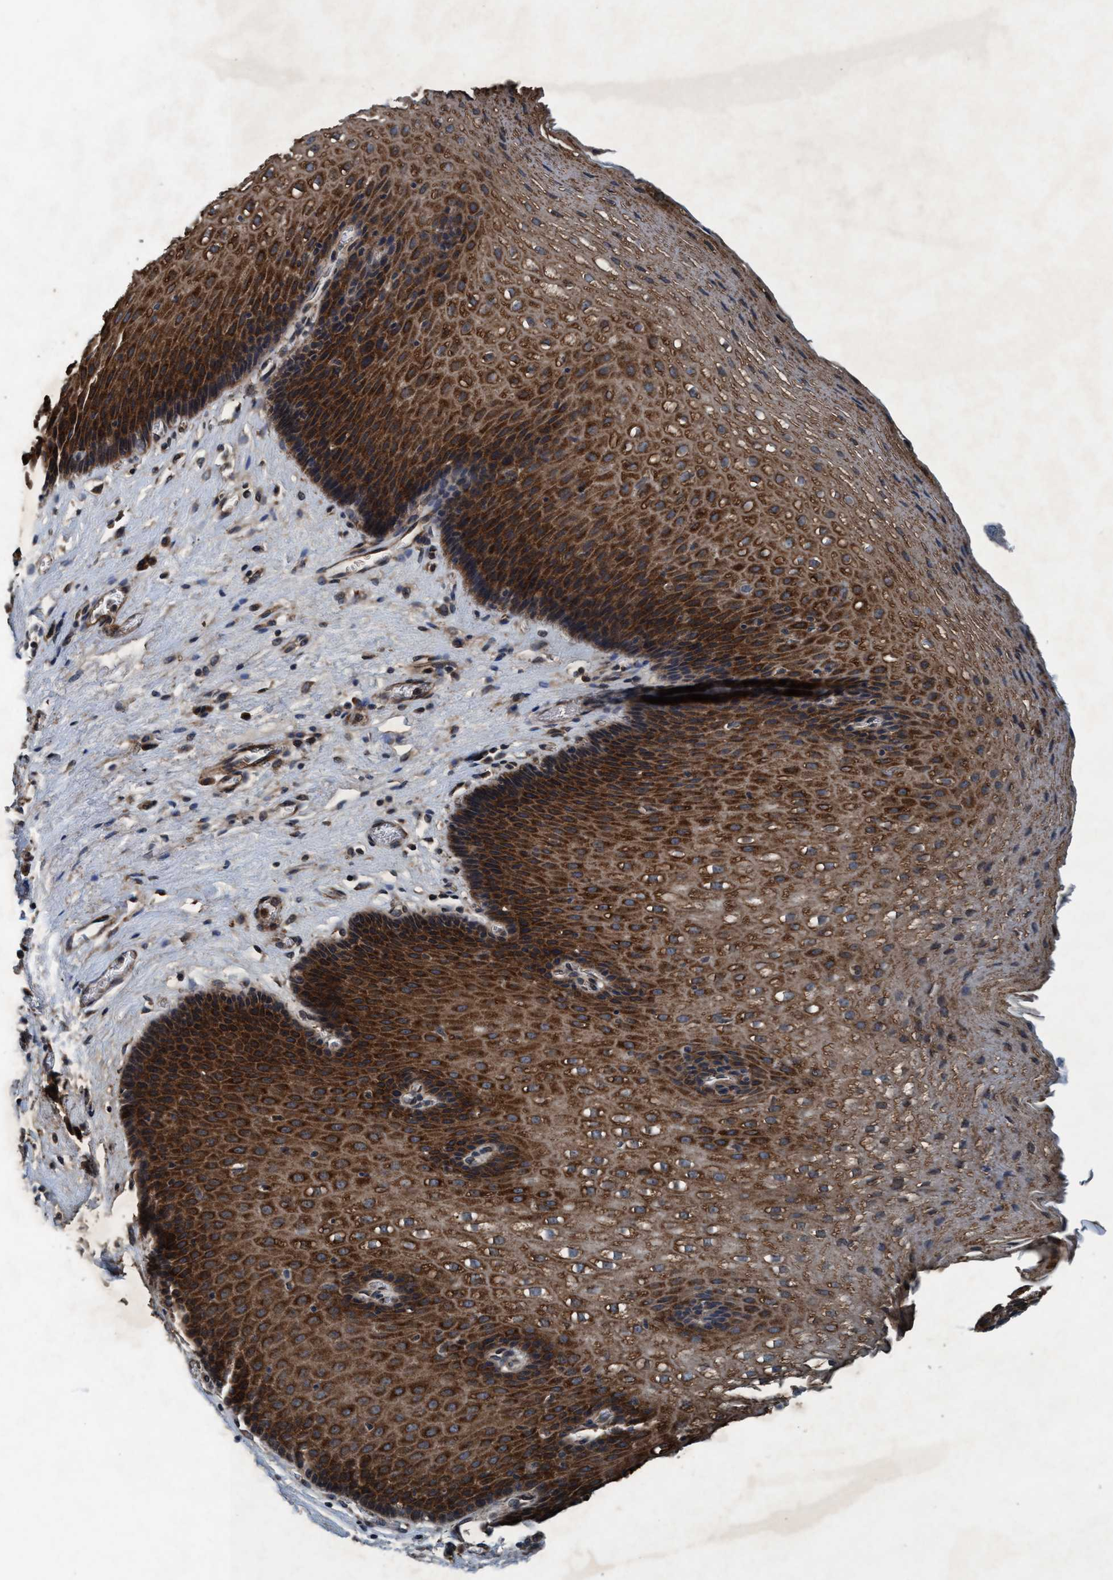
{"staining": {"intensity": "strong", "quantity": ">75%", "location": "cytoplasmic/membranous"}, "tissue": "esophagus", "cell_type": "Squamous epithelial cells", "image_type": "normal", "snomed": [{"axis": "morphology", "description": "Normal tissue, NOS"}, {"axis": "topography", "description": "Esophagus"}], "caption": "Brown immunohistochemical staining in normal esophagus displays strong cytoplasmic/membranous staining in approximately >75% of squamous epithelial cells. Using DAB (brown) and hematoxylin (blue) stains, captured at high magnification using brightfield microscopy.", "gene": "AKT1S1", "patient": {"sex": "male", "age": 48}}